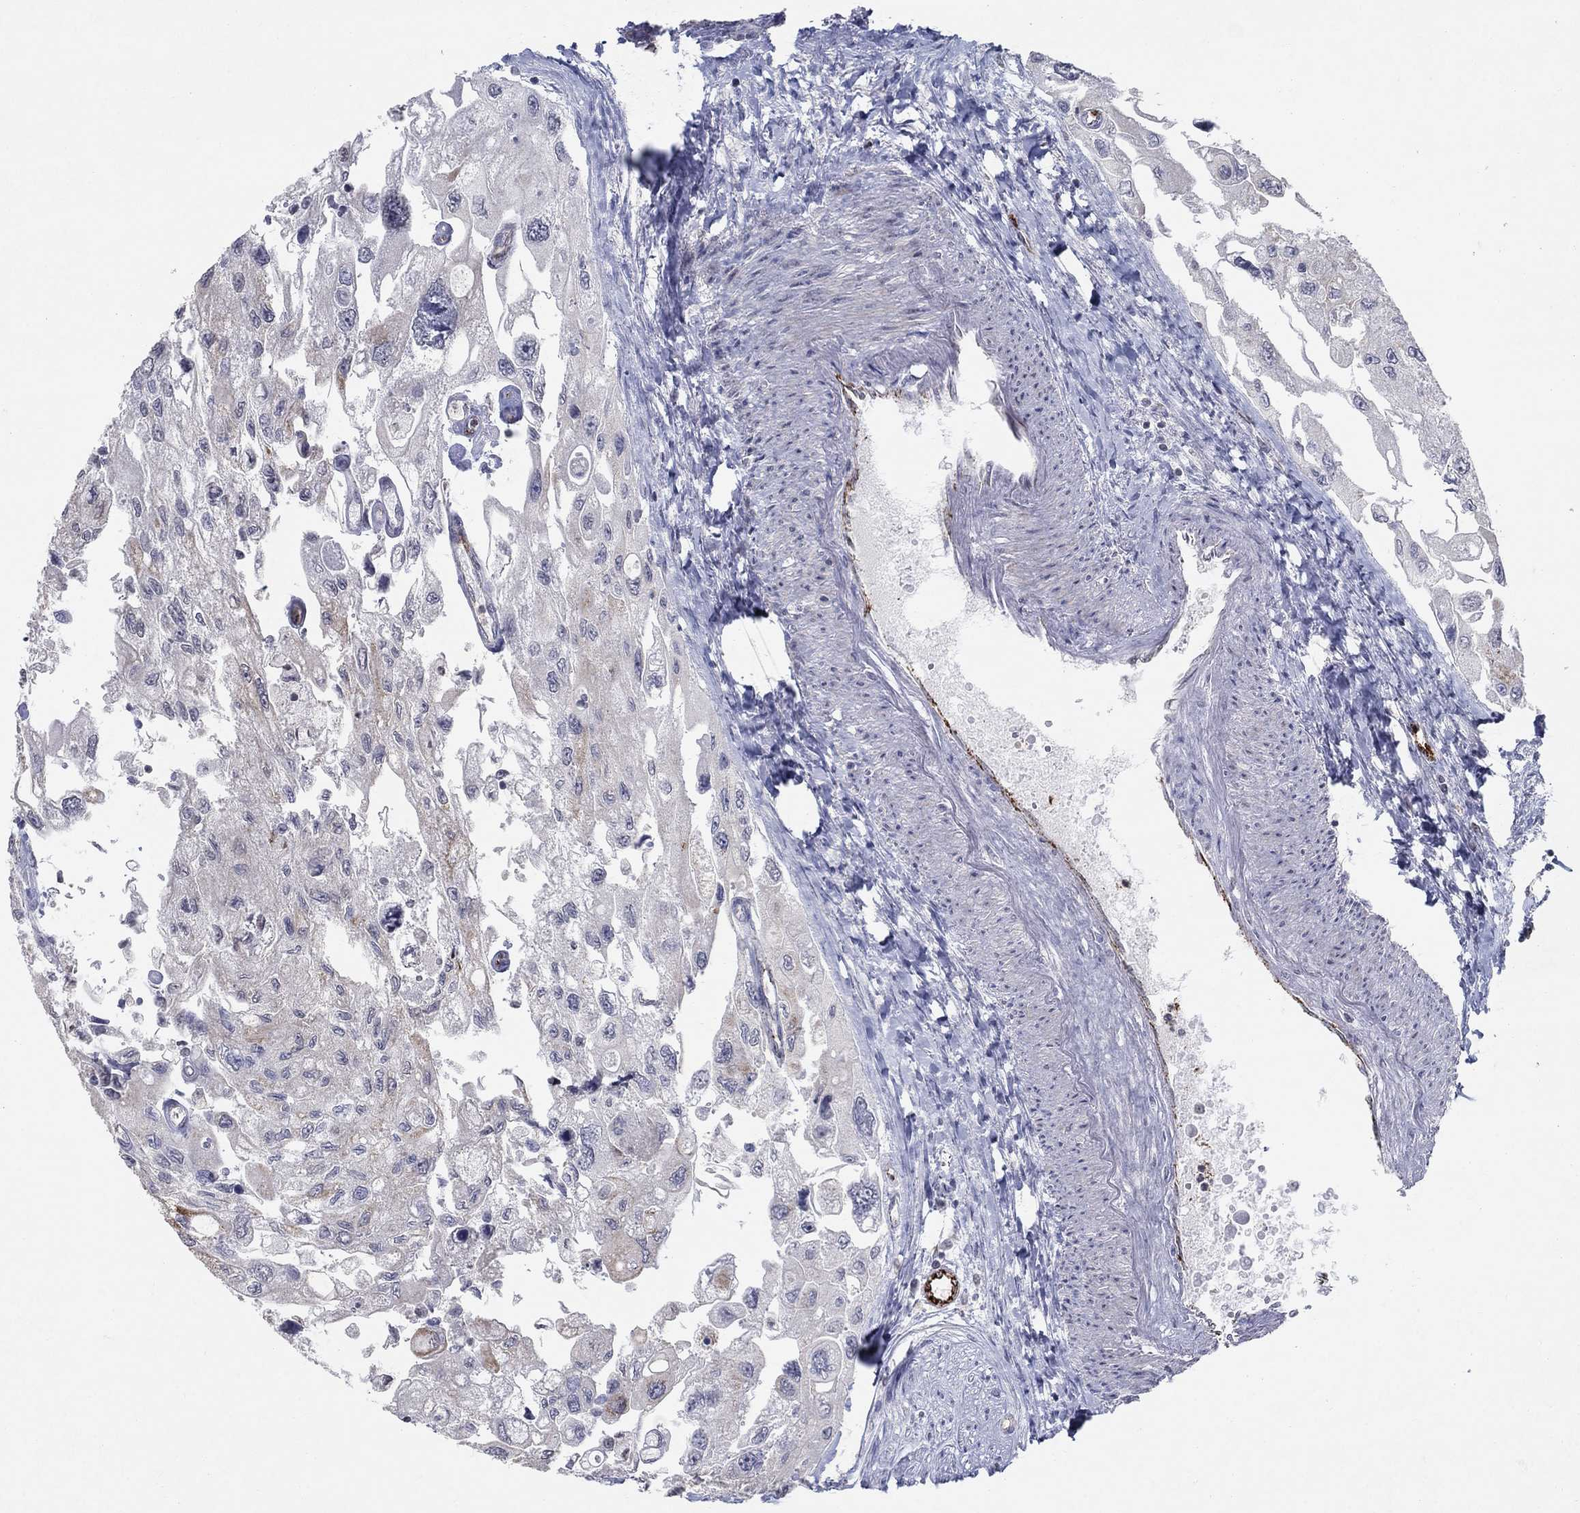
{"staining": {"intensity": "negative", "quantity": "none", "location": "none"}, "tissue": "urothelial cancer", "cell_type": "Tumor cells", "image_type": "cancer", "snomed": [{"axis": "morphology", "description": "Urothelial carcinoma, High grade"}, {"axis": "topography", "description": "Urinary bladder"}], "caption": "Urothelial carcinoma (high-grade) stained for a protein using immunohistochemistry reveals no positivity tumor cells.", "gene": "TINAG", "patient": {"sex": "male", "age": 59}}